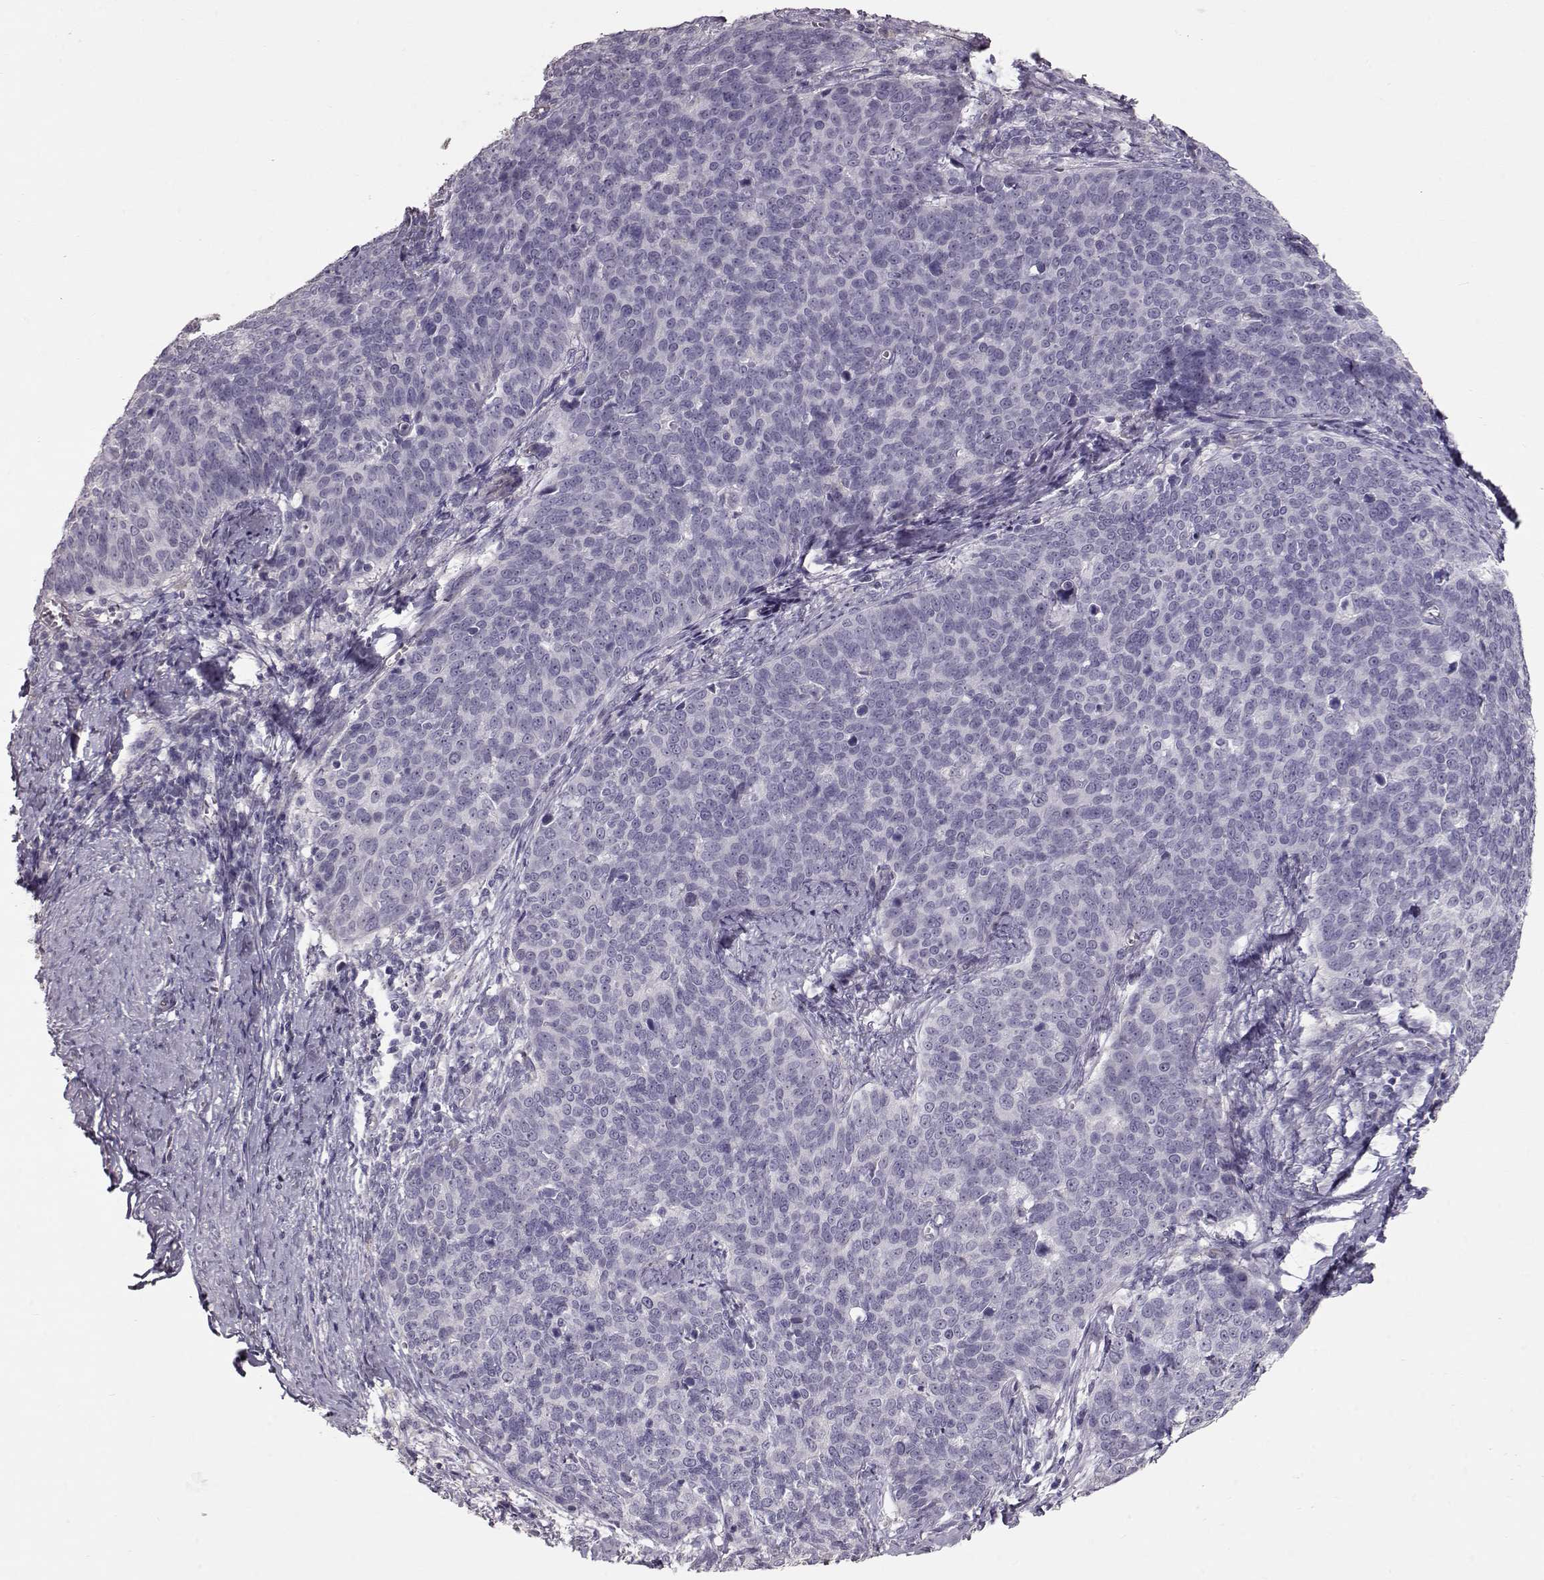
{"staining": {"intensity": "negative", "quantity": "none", "location": "none"}, "tissue": "cervical cancer", "cell_type": "Tumor cells", "image_type": "cancer", "snomed": [{"axis": "morphology", "description": "Squamous cell carcinoma, NOS"}, {"axis": "topography", "description": "Cervix"}], "caption": "High magnification brightfield microscopy of squamous cell carcinoma (cervical) stained with DAB (3,3'-diaminobenzidine) (brown) and counterstained with hematoxylin (blue): tumor cells show no significant positivity. (DAB (3,3'-diaminobenzidine) immunohistochemistry with hematoxylin counter stain).", "gene": "SLC18A1", "patient": {"sex": "female", "age": 39}}